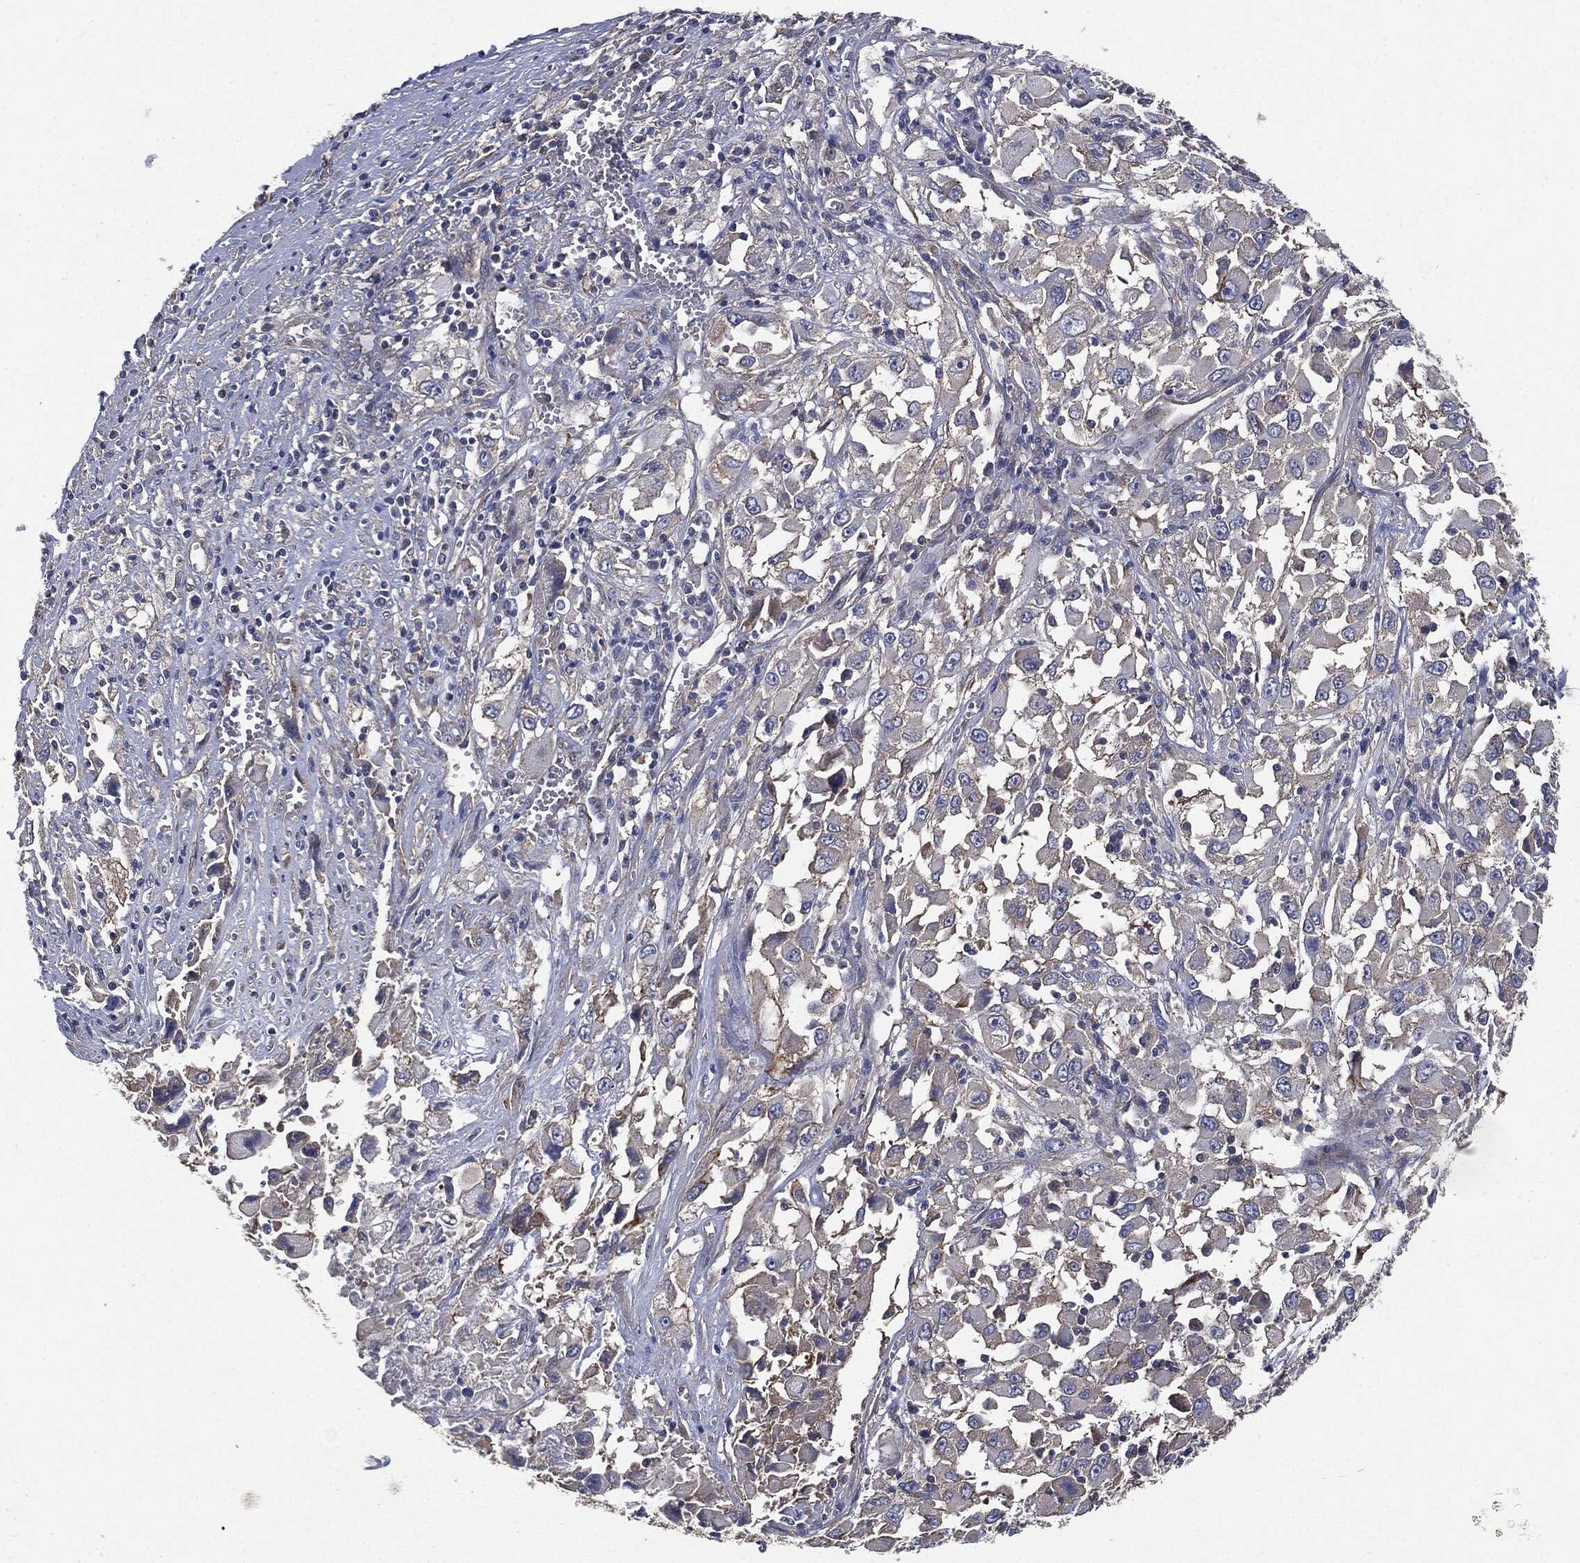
{"staining": {"intensity": "negative", "quantity": "none", "location": "none"}, "tissue": "melanoma", "cell_type": "Tumor cells", "image_type": "cancer", "snomed": [{"axis": "morphology", "description": "Malignant melanoma, Metastatic site"}, {"axis": "topography", "description": "Soft tissue"}], "caption": "Immunohistochemical staining of malignant melanoma (metastatic site) exhibits no significant staining in tumor cells.", "gene": "EPS15L1", "patient": {"sex": "male", "age": 50}}